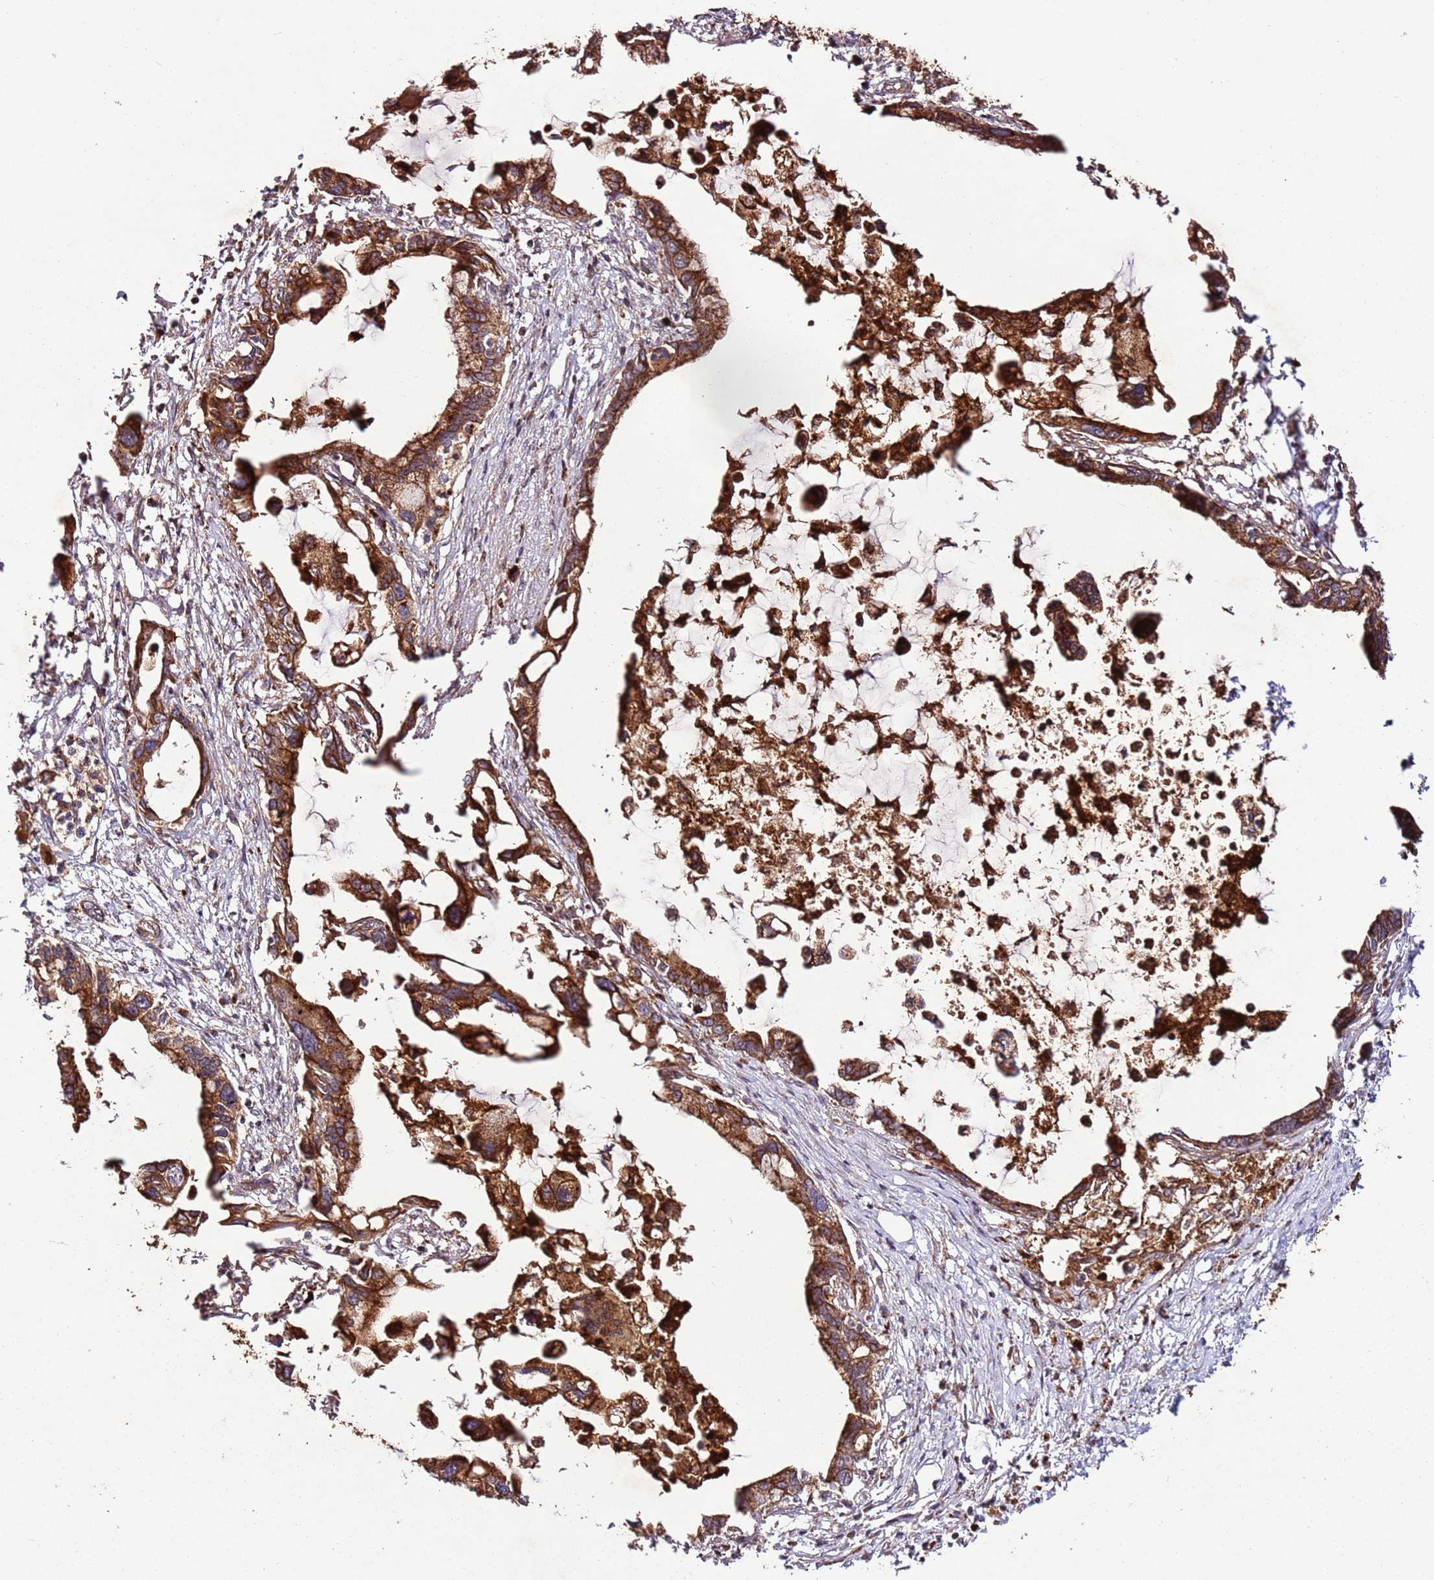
{"staining": {"intensity": "strong", "quantity": ">75%", "location": "cytoplasmic/membranous"}, "tissue": "pancreatic cancer", "cell_type": "Tumor cells", "image_type": "cancer", "snomed": [{"axis": "morphology", "description": "Adenocarcinoma, NOS"}, {"axis": "topography", "description": "Pancreas"}], "caption": "Immunohistochemistry histopathology image of pancreatic cancer (adenocarcinoma) stained for a protein (brown), which shows high levels of strong cytoplasmic/membranous positivity in approximately >75% of tumor cells.", "gene": "FAM186A", "patient": {"sex": "female", "age": 83}}